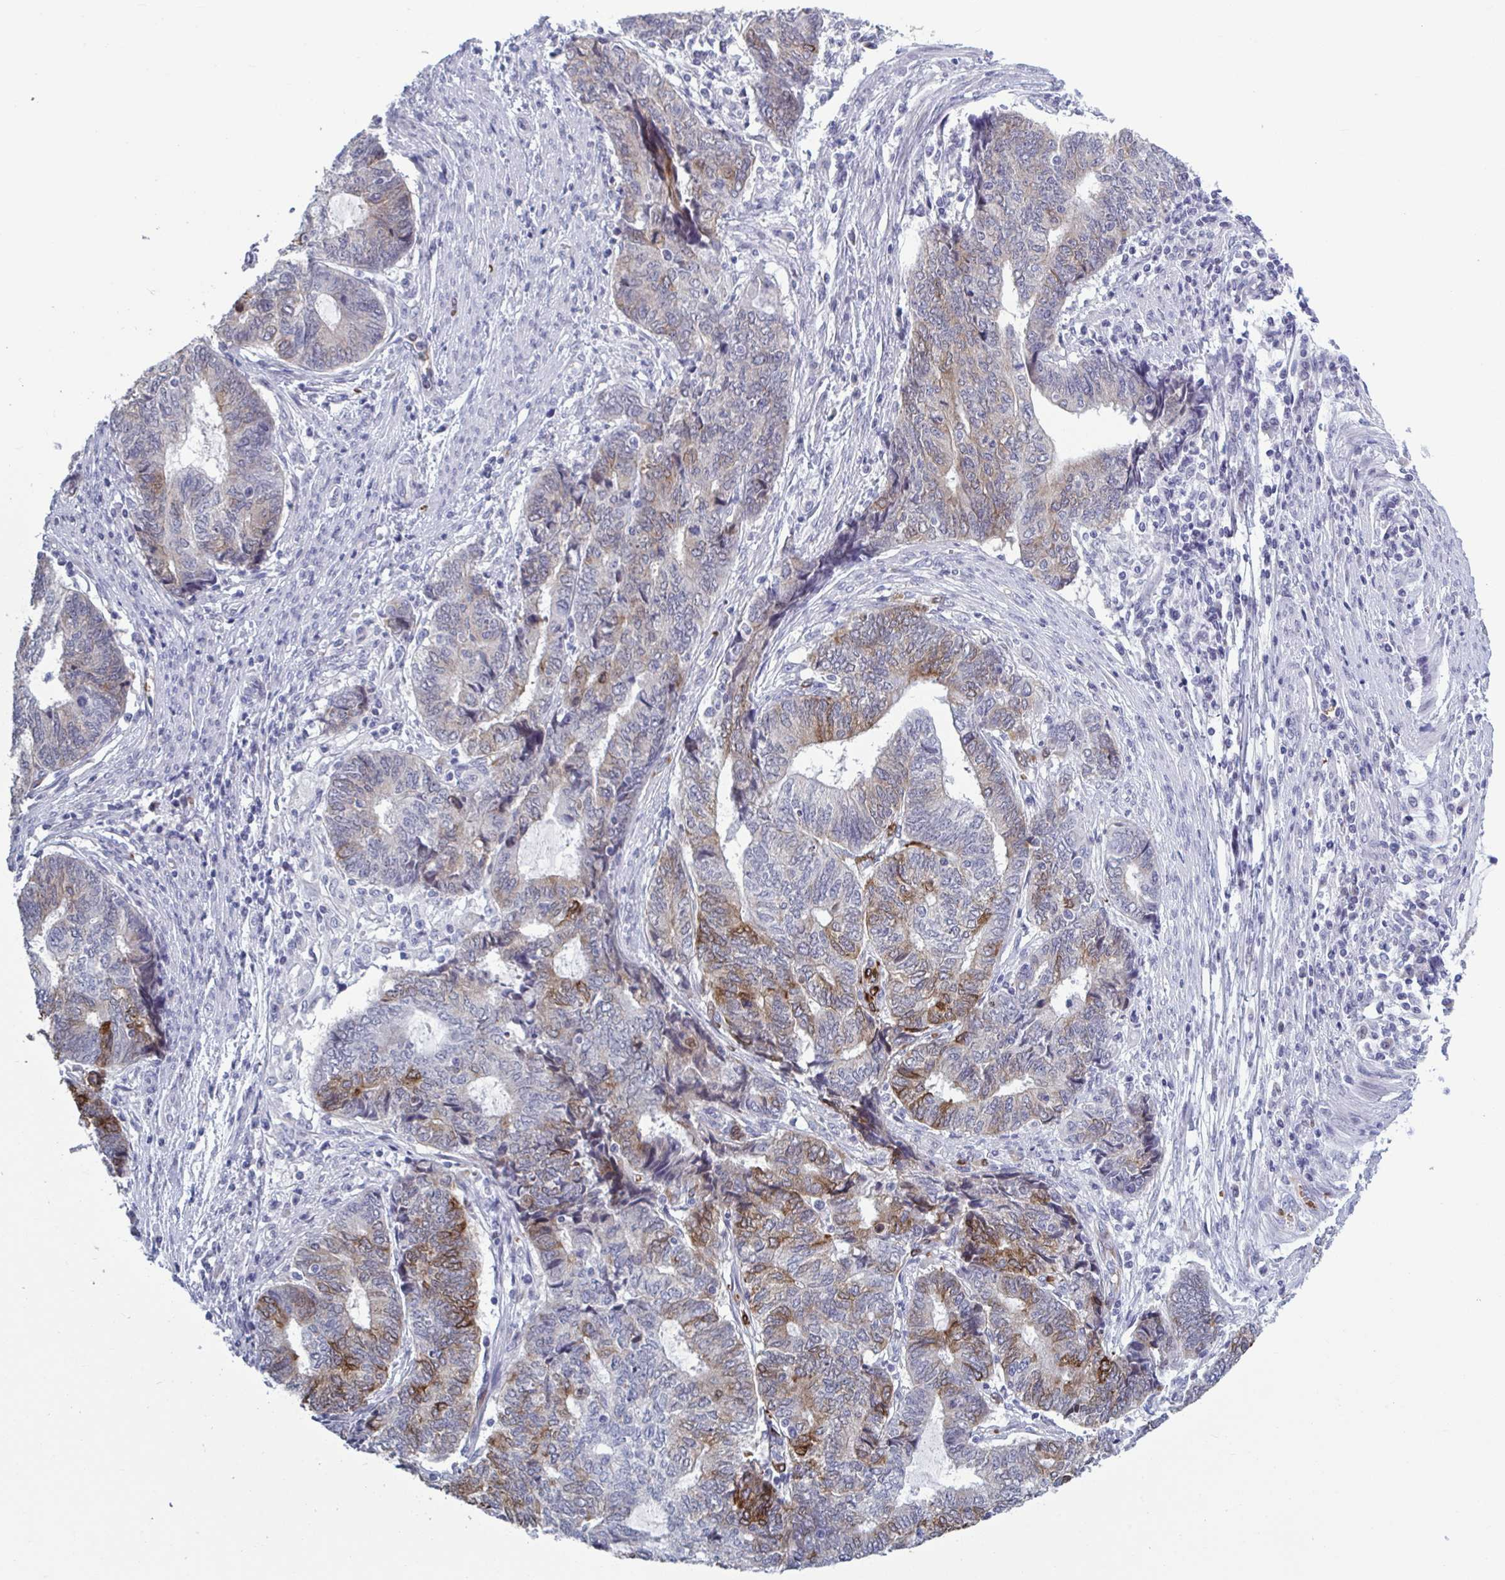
{"staining": {"intensity": "moderate", "quantity": "<25%", "location": "cytoplasmic/membranous"}, "tissue": "endometrial cancer", "cell_type": "Tumor cells", "image_type": "cancer", "snomed": [{"axis": "morphology", "description": "Adenocarcinoma, NOS"}, {"axis": "topography", "description": "Uterus"}, {"axis": "topography", "description": "Endometrium"}], "caption": "Endometrial cancer stained with immunohistochemistry (IHC) displays moderate cytoplasmic/membranous positivity in approximately <25% of tumor cells.", "gene": "HSD11B2", "patient": {"sex": "female", "age": 70}}